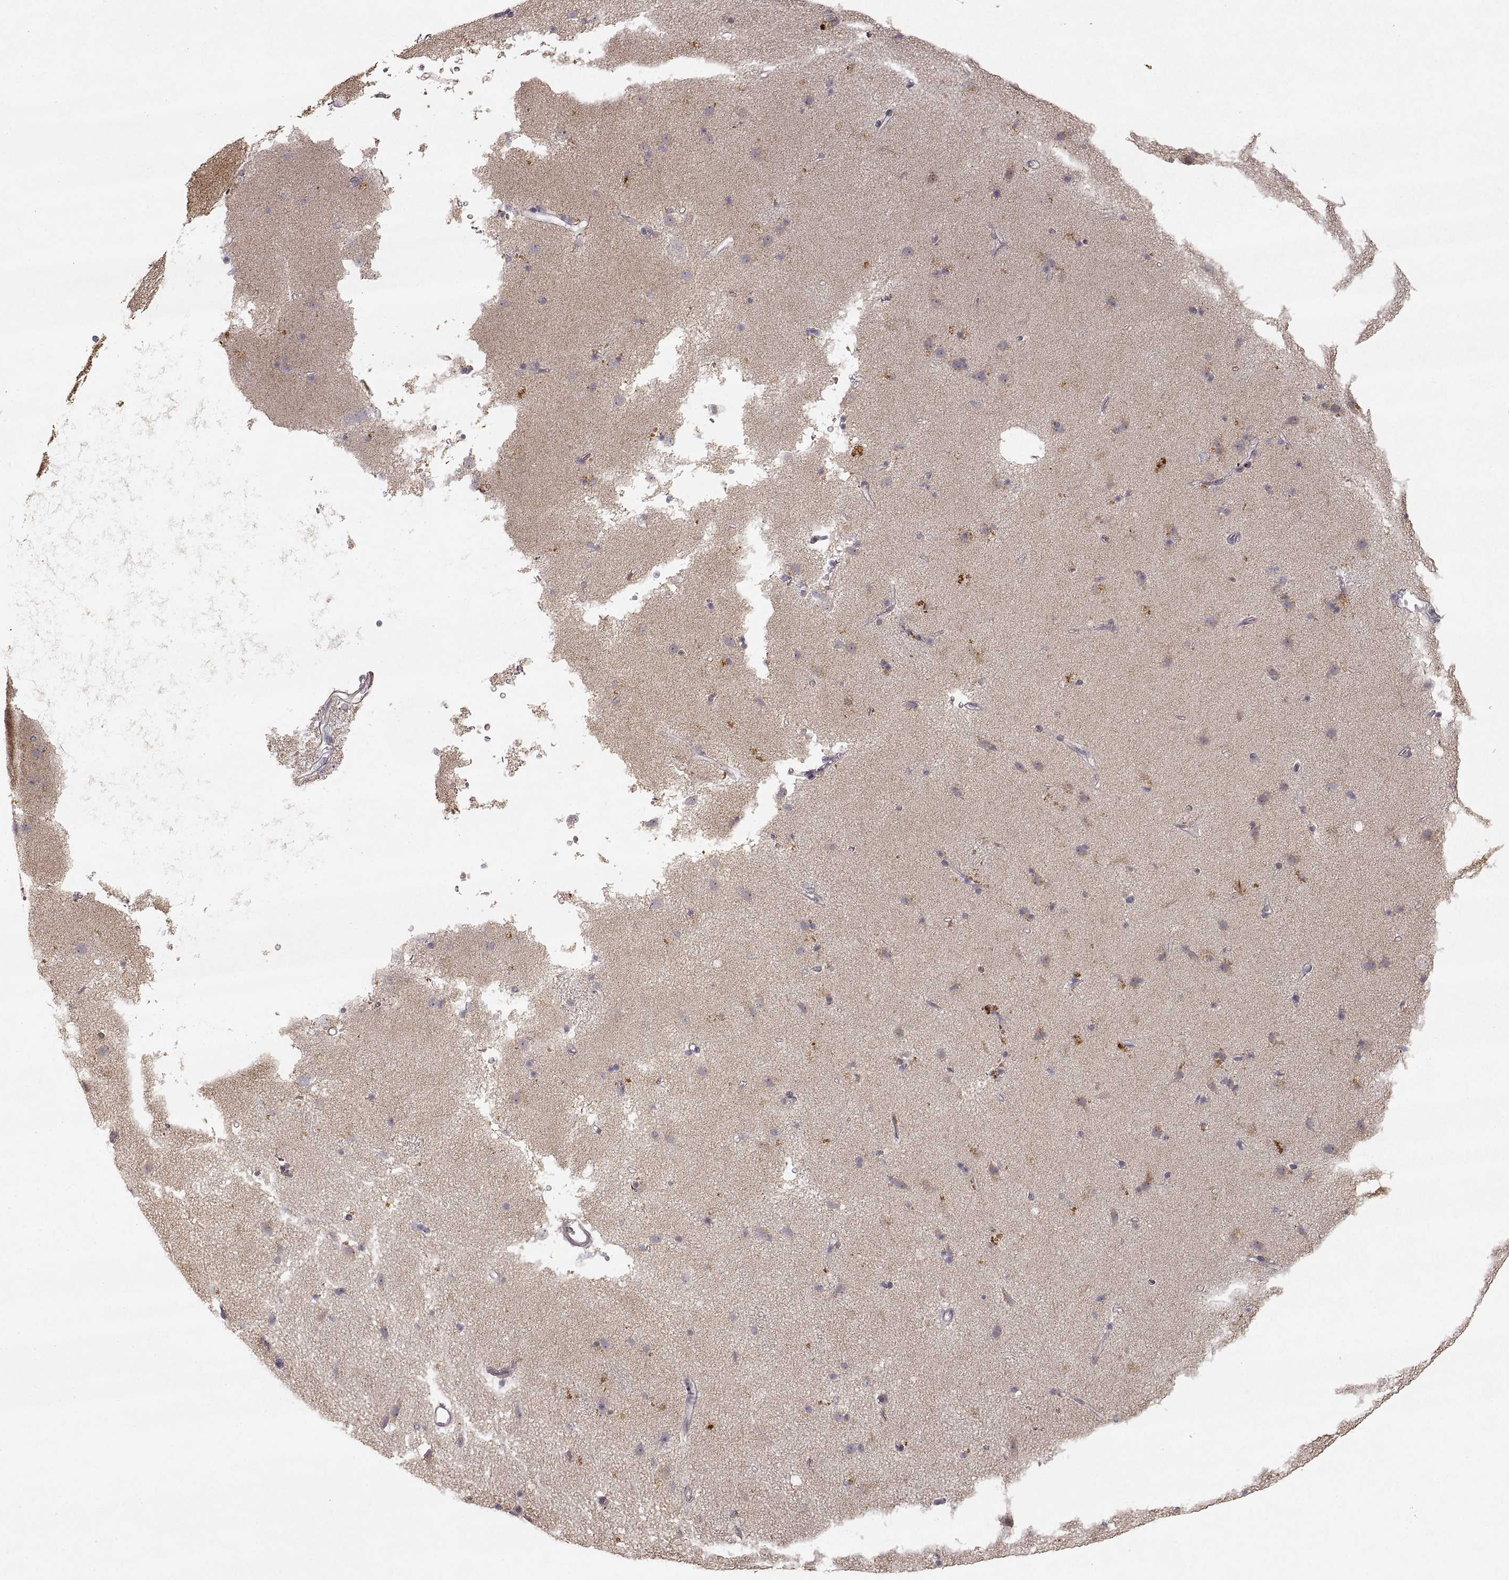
{"staining": {"intensity": "negative", "quantity": "none", "location": "none"}, "tissue": "caudate", "cell_type": "Glial cells", "image_type": "normal", "snomed": [{"axis": "morphology", "description": "Normal tissue, NOS"}, {"axis": "topography", "description": "Lateral ventricle wall"}], "caption": "DAB (3,3'-diaminobenzidine) immunohistochemical staining of benign caudate exhibits no significant positivity in glial cells. (Brightfield microscopy of DAB immunohistochemistry at high magnification).", "gene": "LAMC2", "patient": {"sex": "female", "age": 71}}